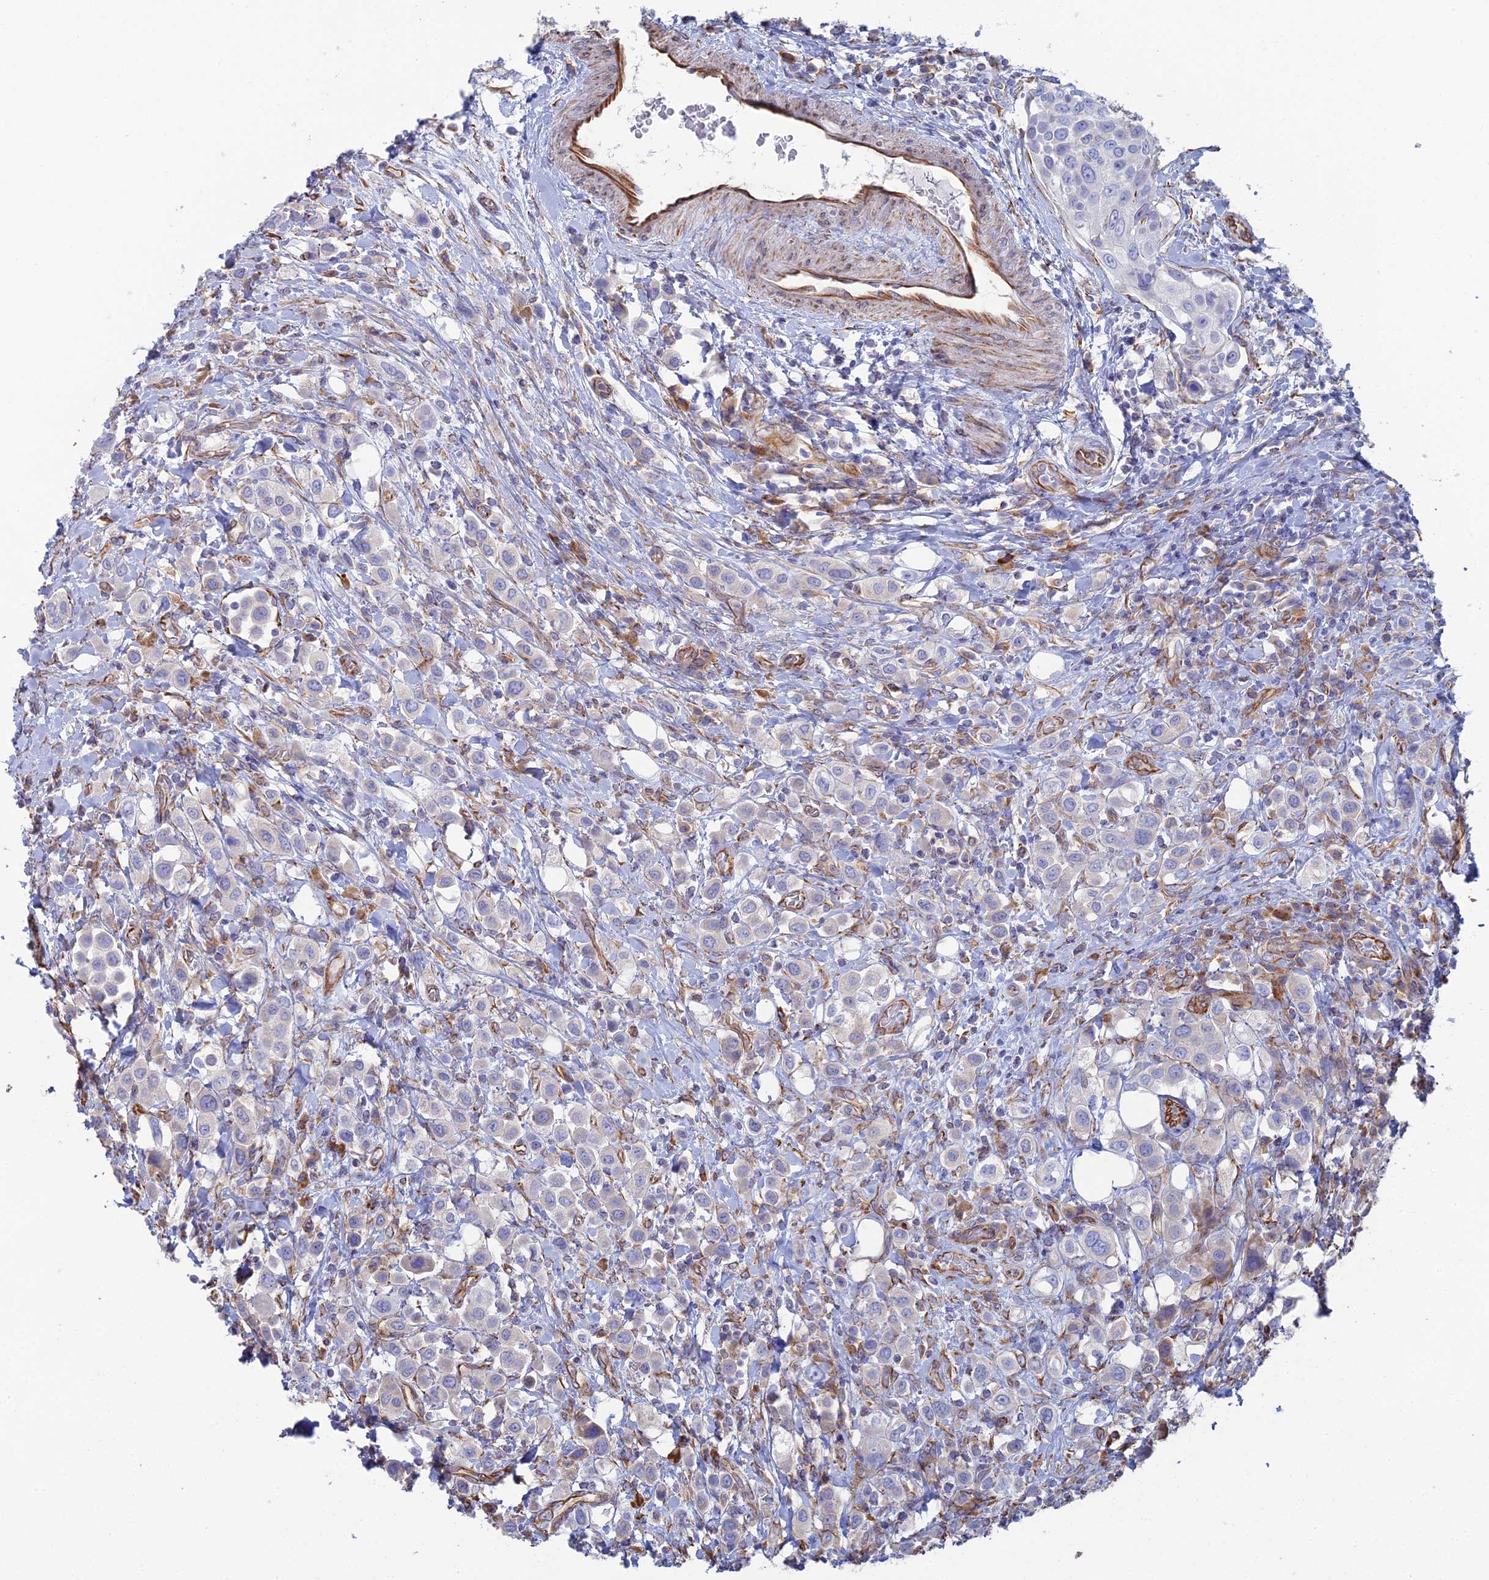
{"staining": {"intensity": "negative", "quantity": "none", "location": "none"}, "tissue": "urothelial cancer", "cell_type": "Tumor cells", "image_type": "cancer", "snomed": [{"axis": "morphology", "description": "Urothelial carcinoma, High grade"}, {"axis": "topography", "description": "Urinary bladder"}], "caption": "Human urothelial cancer stained for a protein using immunohistochemistry (IHC) demonstrates no positivity in tumor cells.", "gene": "CLVS2", "patient": {"sex": "male", "age": 50}}